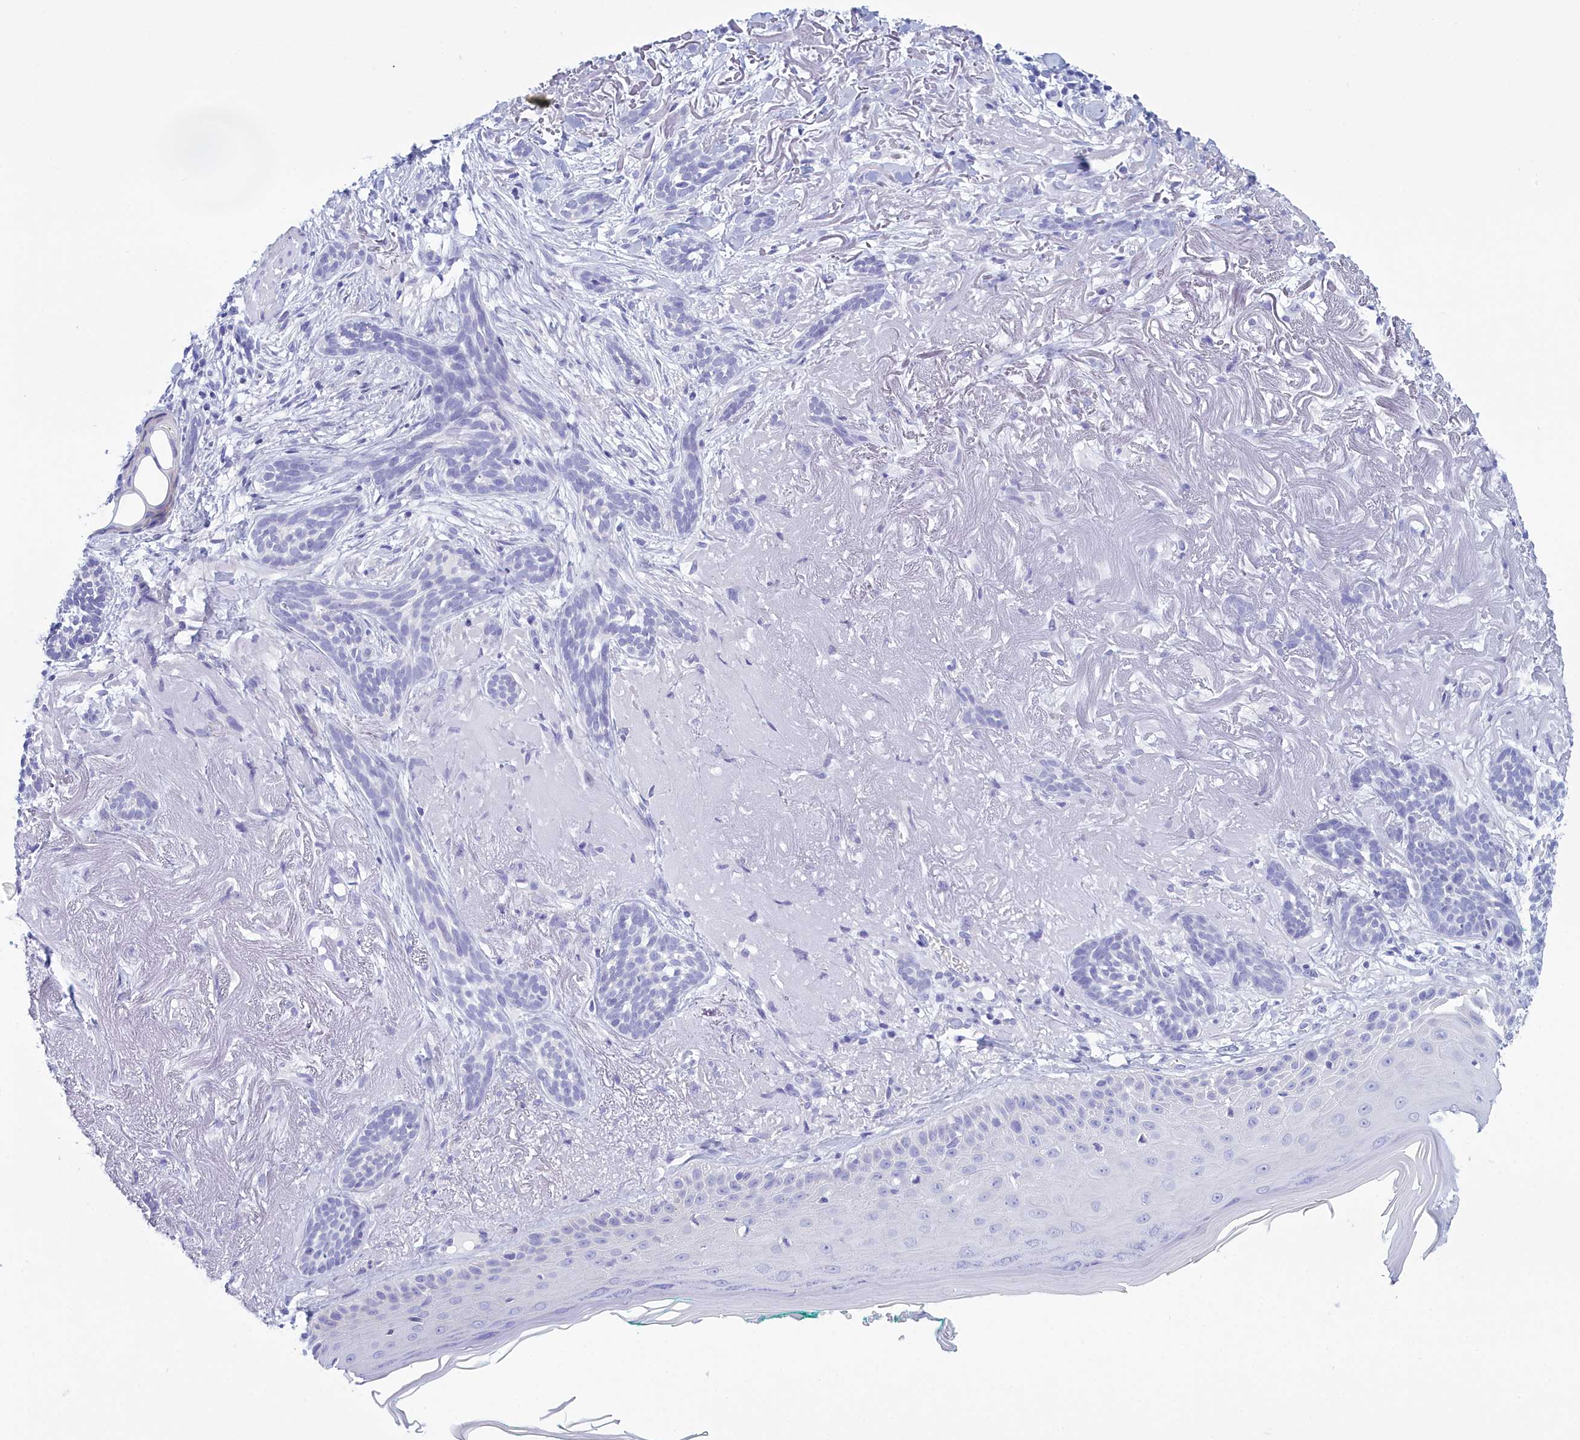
{"staining": {"intensity": "negative", "quantity": "none", "location": "none"}, "tissue": "skin cancer", "cell_type": "Tumor cells", "image_type": "cancer", "snomed": [{"axis": "morphology", "description": "Basal cell carcinoma"}, {"axis": "topography", "description": "Skin"}], "caption": "Photomicrograph shows no protein positivity in tumor cells of basal cell carcinoma (skin) tissue. The staining was performed using DAB (3,3'-diaminobenzidine) to visualize the protein expression in brown, while the nuclei were stained in blue with hematoxylin (Magnification: 20x).", "gene": "TMEM97", "patient": {"sex": "male", "age": 71}}